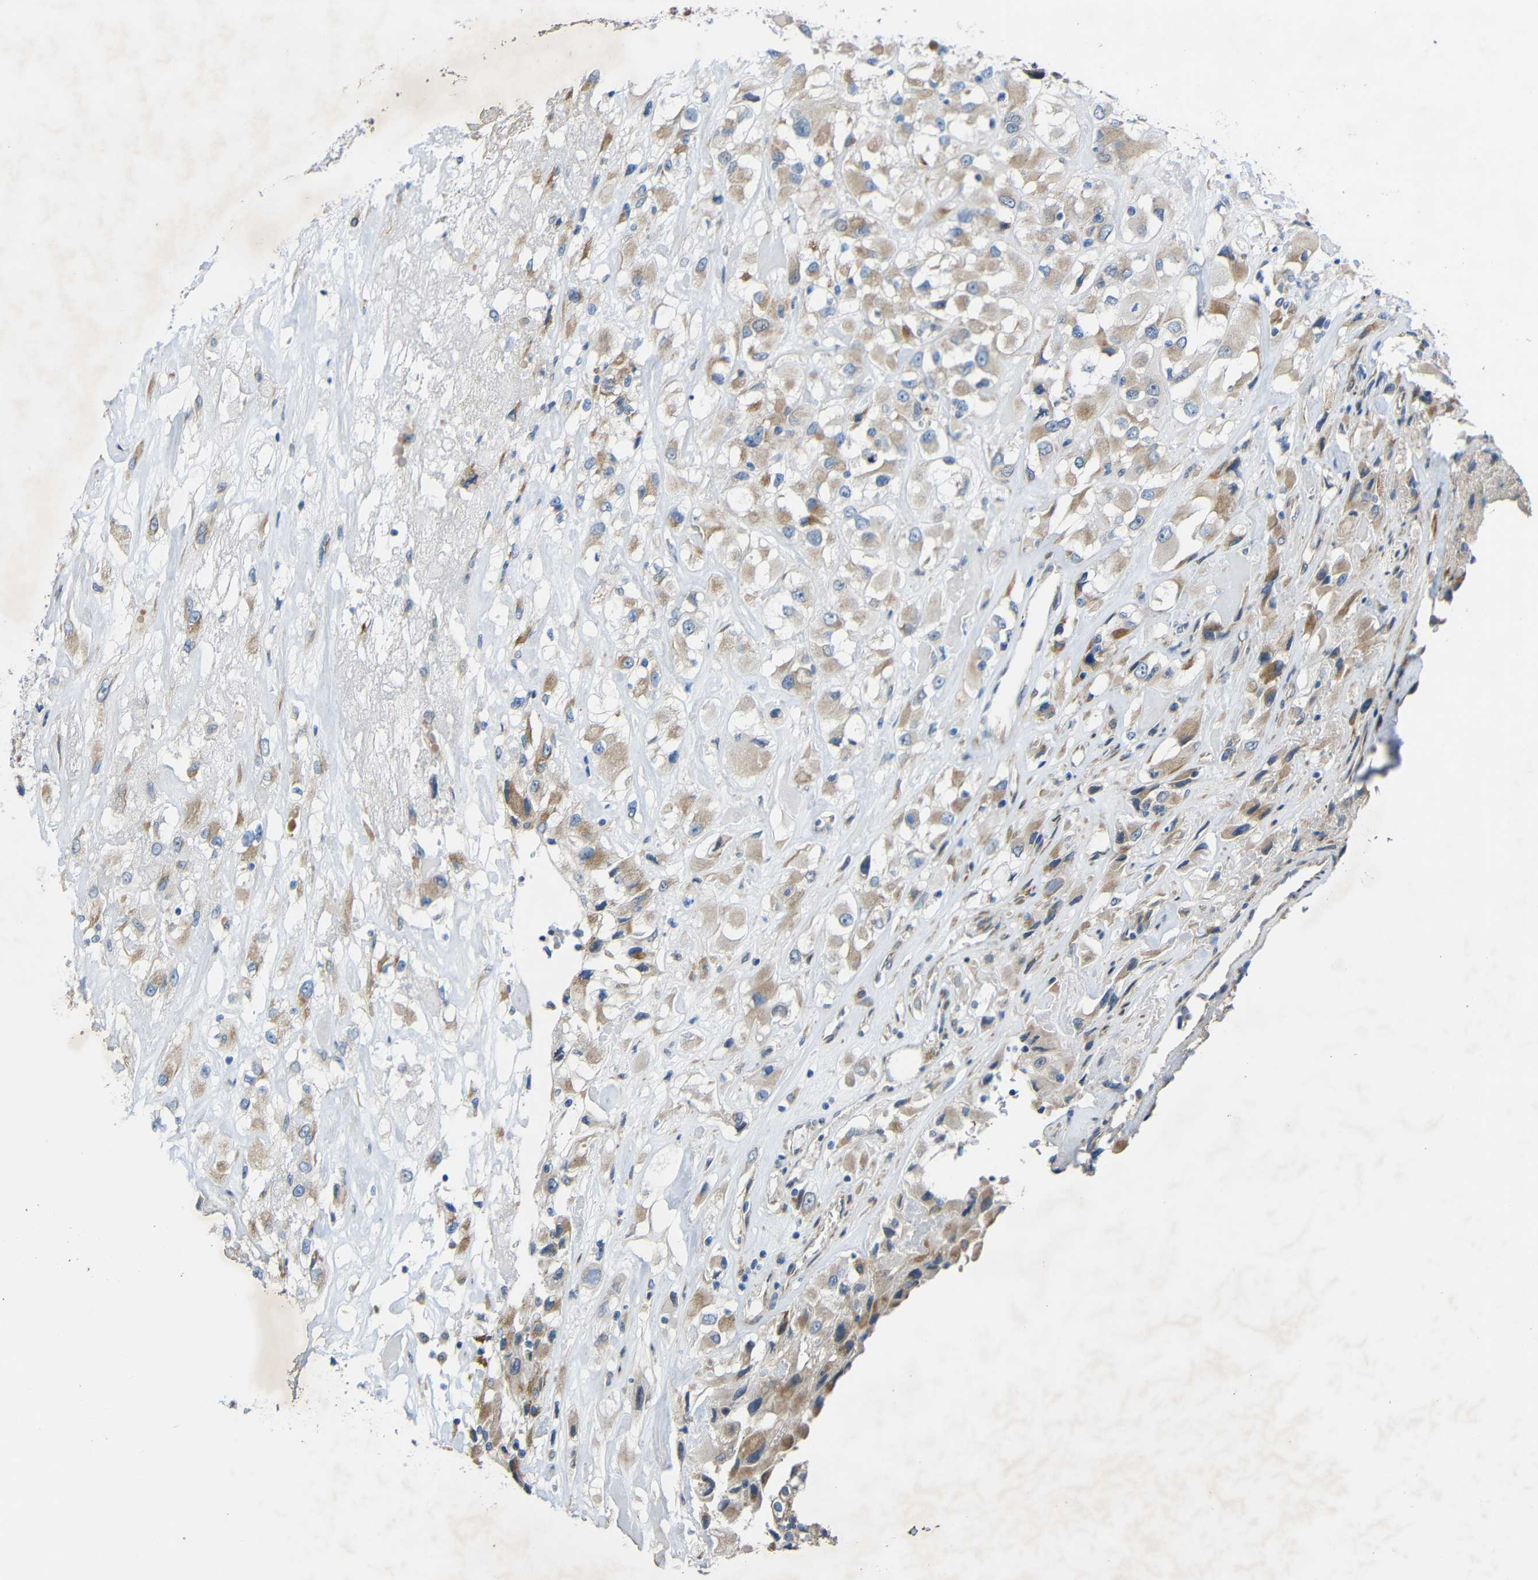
{"staining": {"intensity": "weak", "quantity": "25%-75%", "location": "cytoplasmic/membranous"}, "tissue": "renal cancer", "cell_type": "Tumor cells", "image_type": "cancer", "snomed": [{"axis": "morphology", "description": "Adenocarcinoma, NOS"}, {"axis": "topography", "description": "Kidney"}], "caption": "IHC staining of adenocarcinoma (renal), which exhibits low levels of weak cytoplasmic/membranous expression in approximately 25%-75% of tumor cells indicating weak cytoplasmic/membranous protein positivity. The staining was performed using DAB (brown) for protein detection and nuclei were counterstained in hematoxylin (blue).", "gene": "TMEM25", "patient": {"sex": "female", "age": 52}}